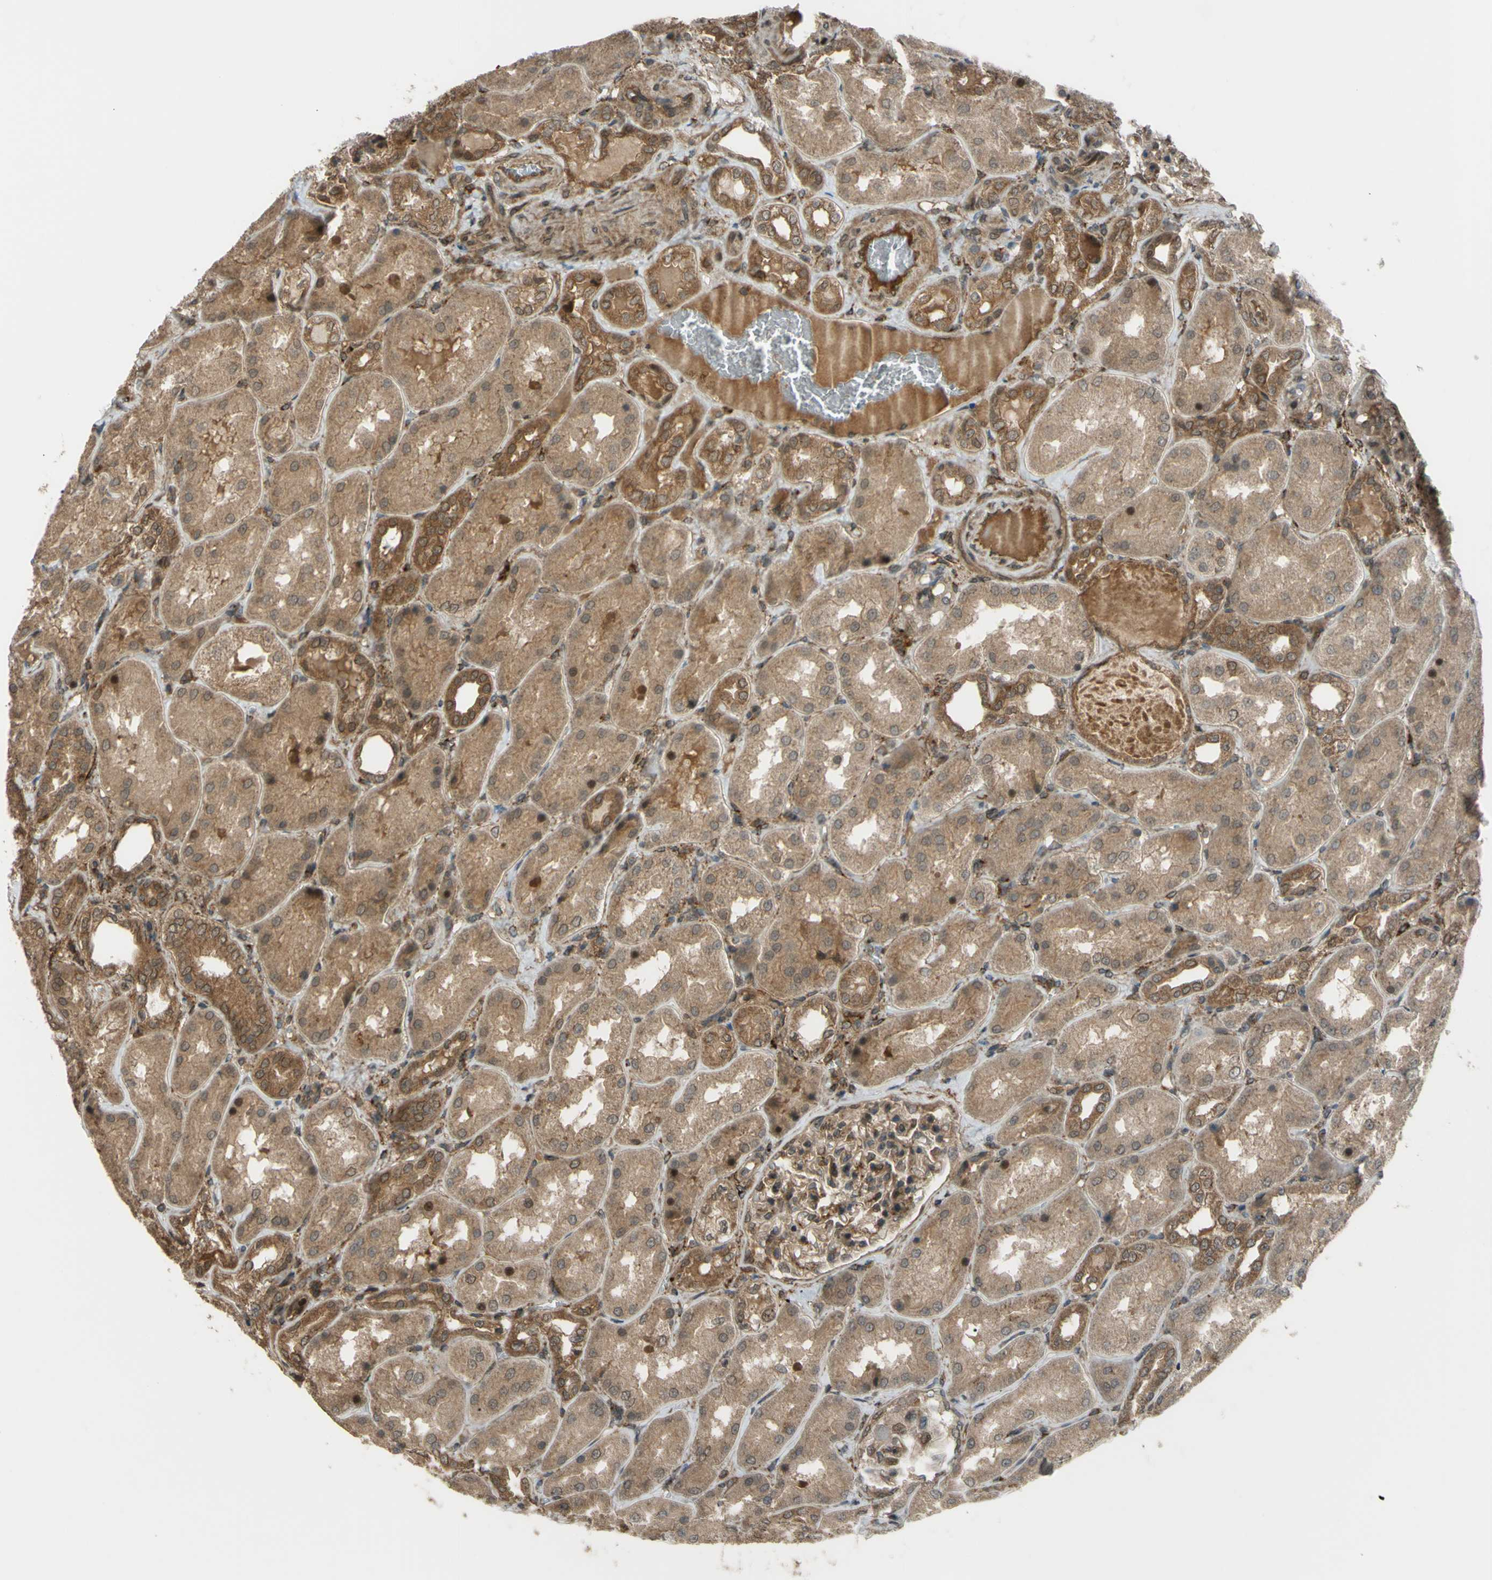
{"staining": {"intensity": "moderate", "quantity": ">75%", "location": "cytoplasmic/membranous,nuclear"}, "tissue": "kidney", "cell_type": "Cells in glomeruli", "image_type": "normal", "snomed": [{"axis": "morphology", "description": "Normal tissue, NOS"}, {"axis": "topography", "description": "Kidney"}], "caption": "Immunohistochemical staining of benign human kidney exhibits moderate cytoplasmic/membranous,nuclear protein expression in approximately >75% of cells in glomeruli.", "gene": "FLII", "patient": {"sex": "female", "age": 56}}